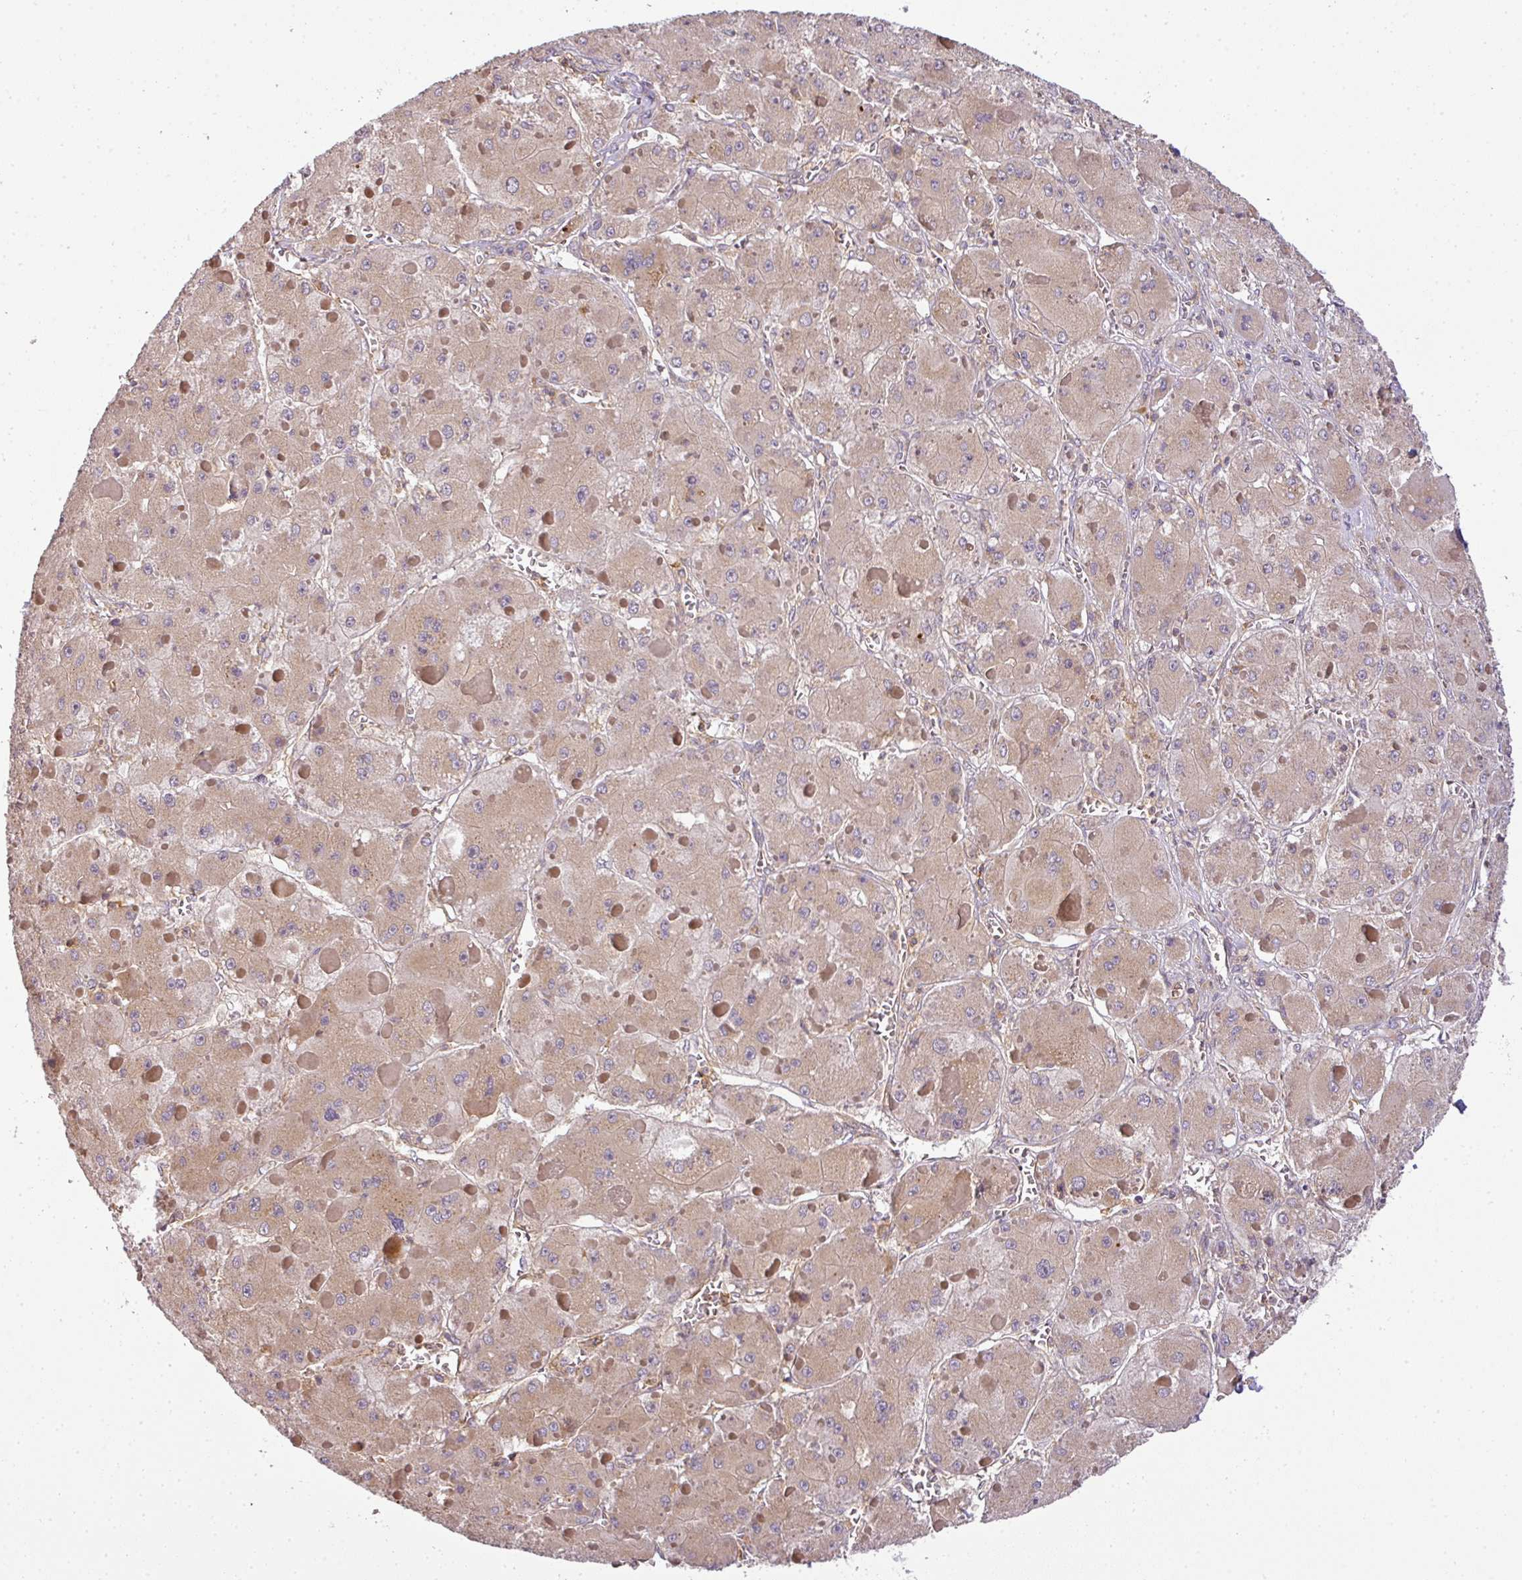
{"staining": {"intensity": "moderate", "quantity": ">75%", "location": "cytoplasmic/membranous"}, "tissue": "liver cancer", "cell_type": "Tumor cells", "image_type": "cancer", "snomed": [{"axis": "morphology", "description": "Carcinoma, Hepatocellular, NOS"}, {"axis": "topography", "description": "Liver"}], "caption": "Liver cancer stained for a protein shows moderate cytoplasmic/membranous positivity in tumor cells. Using DAB (brown) and hematoxylin (blue) stains, captured at high magnification using brightfield microscopy.", "gene": "TCL1B", "patient": {"sex": "female", "age": 73}}